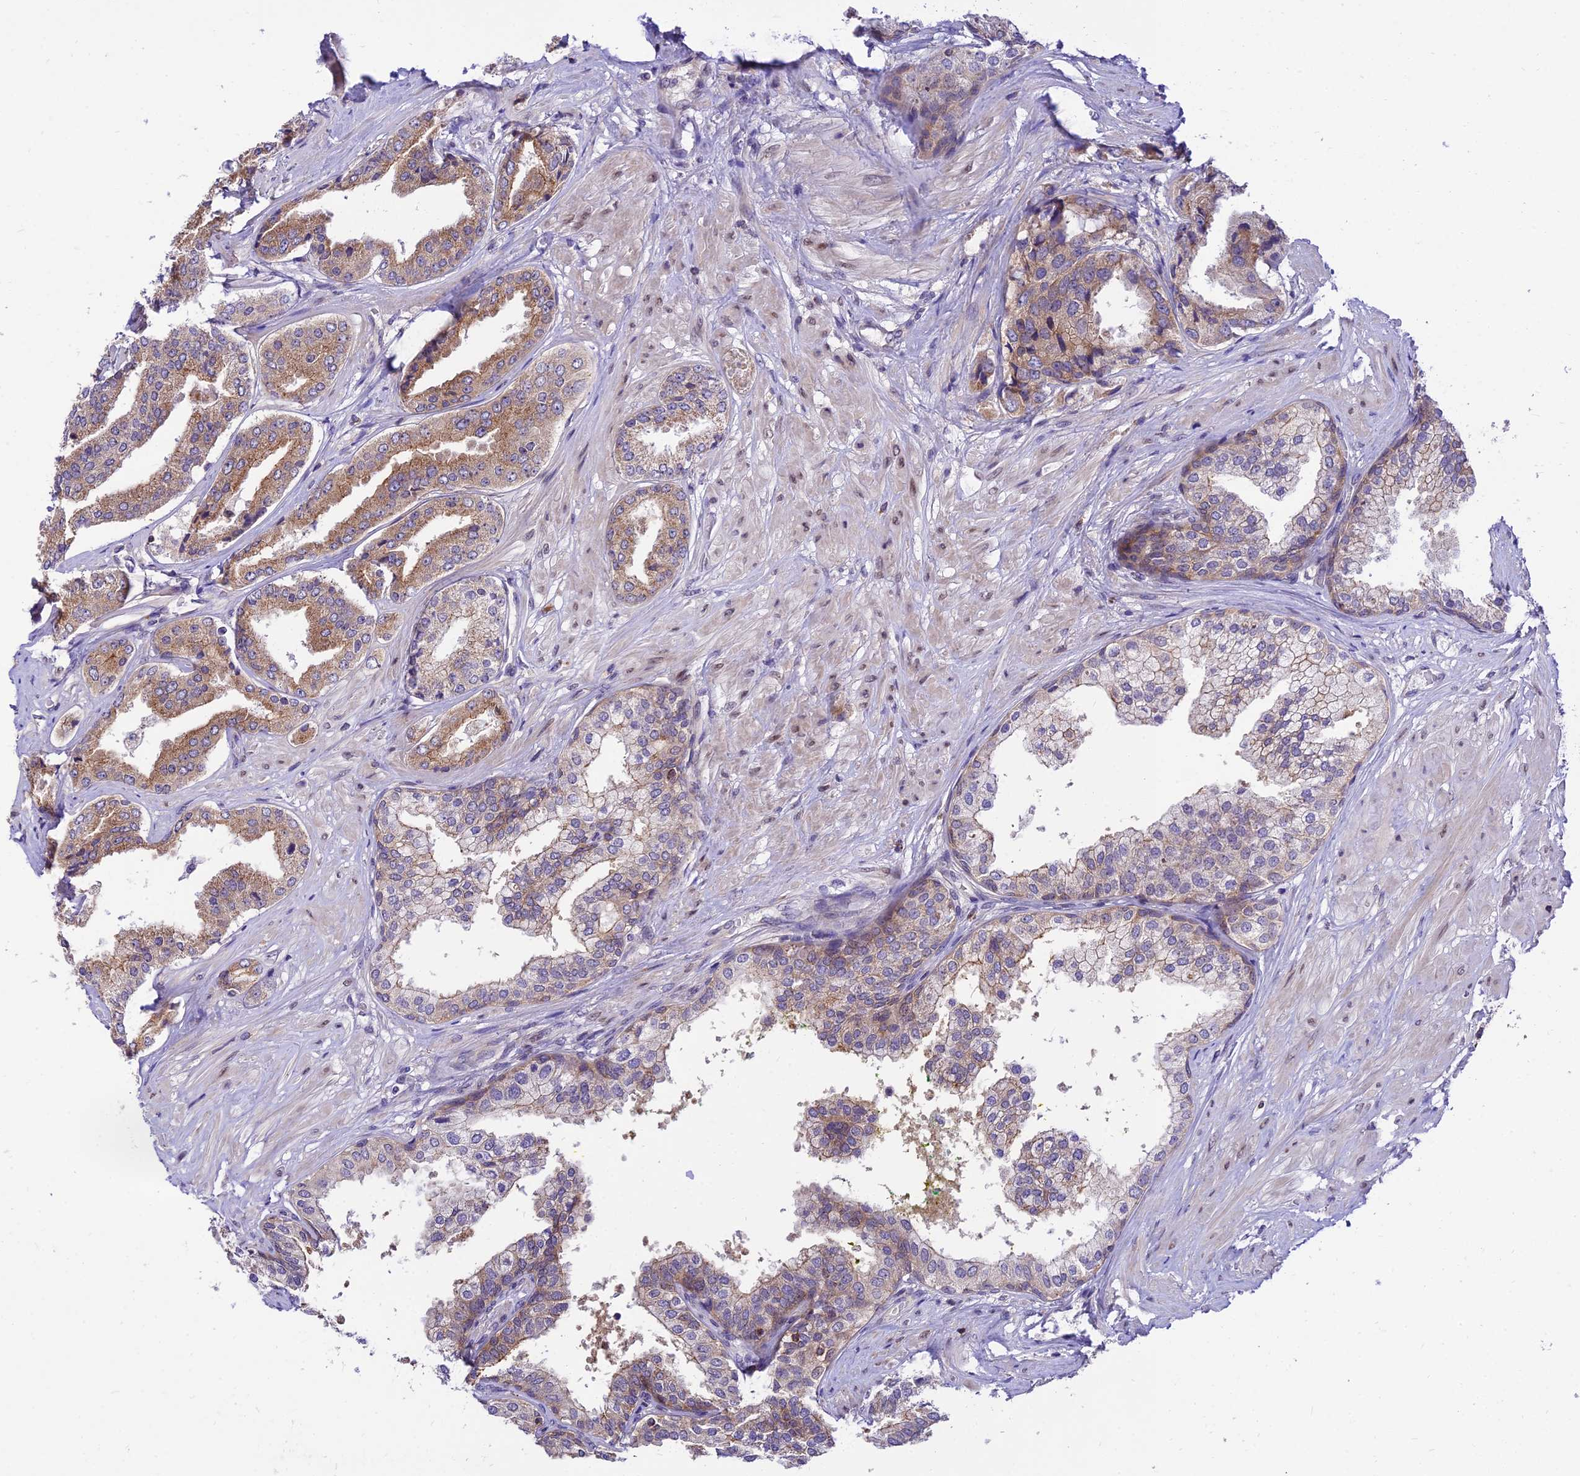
{"staining": {"intensity": "moderate", "quantity": ">75%", "location": "cytoplasmic/membranous"}, "tissue": "prostate cancer", "cell_type": "Tumor cells", "image_type": "cancer", "snomed": [{"axis": "morphology", "description": "Adenocarcinoma, High grade"}, {"axis": "topography", "description": "Prostate"}], "caption": "Protein expression analysis of adenocarcinoma (high-grade) (prostate) shows moderate cytoplasmic/membranous staining in about >75% of tumor cells.", "gene": "C6orf132", "patient": {"sex": "male", "age": 63}}